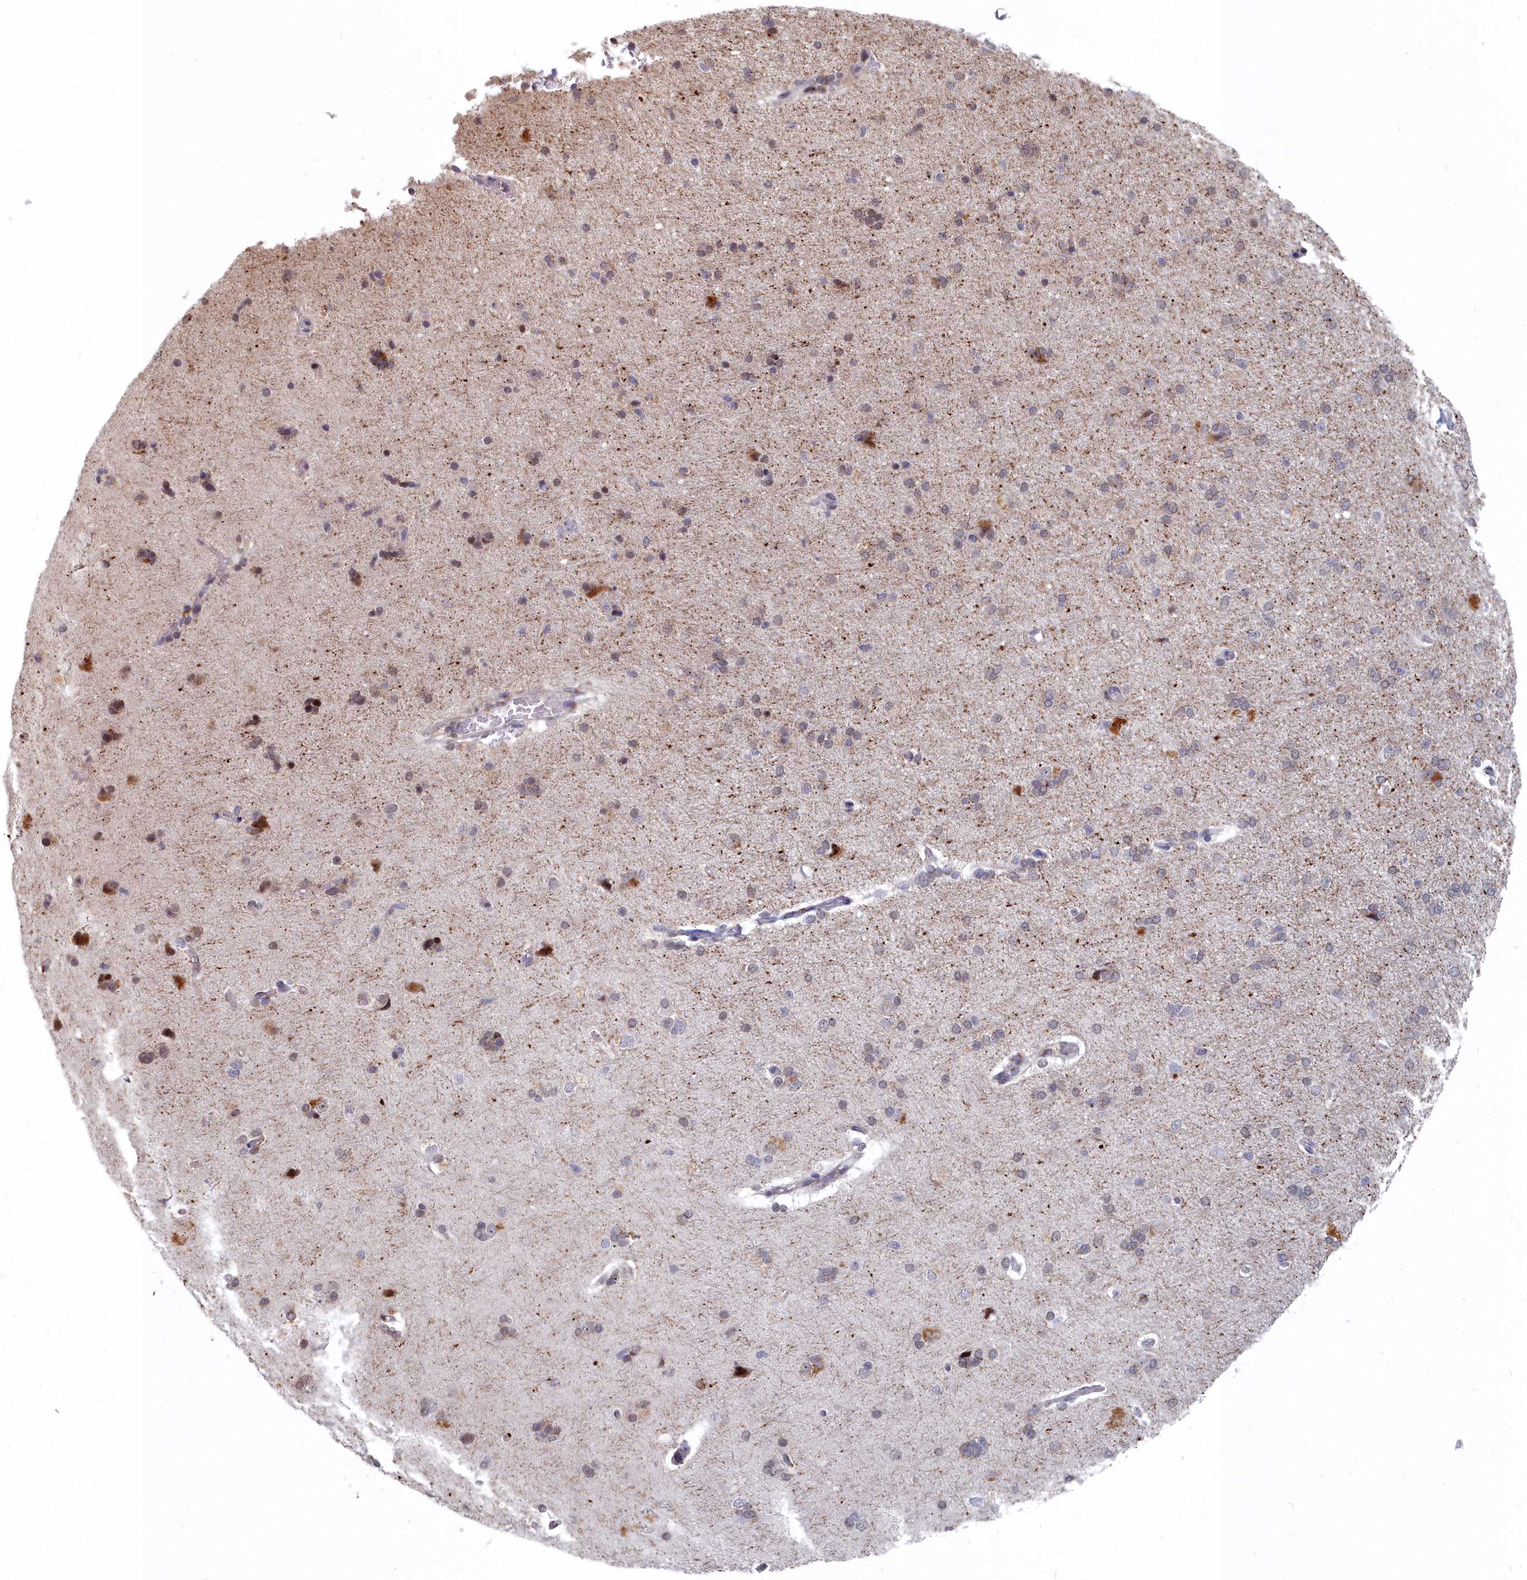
{"staining": {"intensity": "negative", "quantity": "none", "location": "none"}, "tissue": "cerebral cortex", "cell_type": "Endothelial cells", "image_type": "normal", "snomed": [{"axis": "morphology", "description": "Normal tissue, NOS"}, {"axis": "topography", "description": "Cerebral cortex"}], "caption": "There is no significant expression in endothelial cells of cerebral cortex. (Brightfield microscopy of DAB immunohistochemistry at high magnification).", "gene": "RPS27A", "patient": {"sex": "male", "age": 62}}